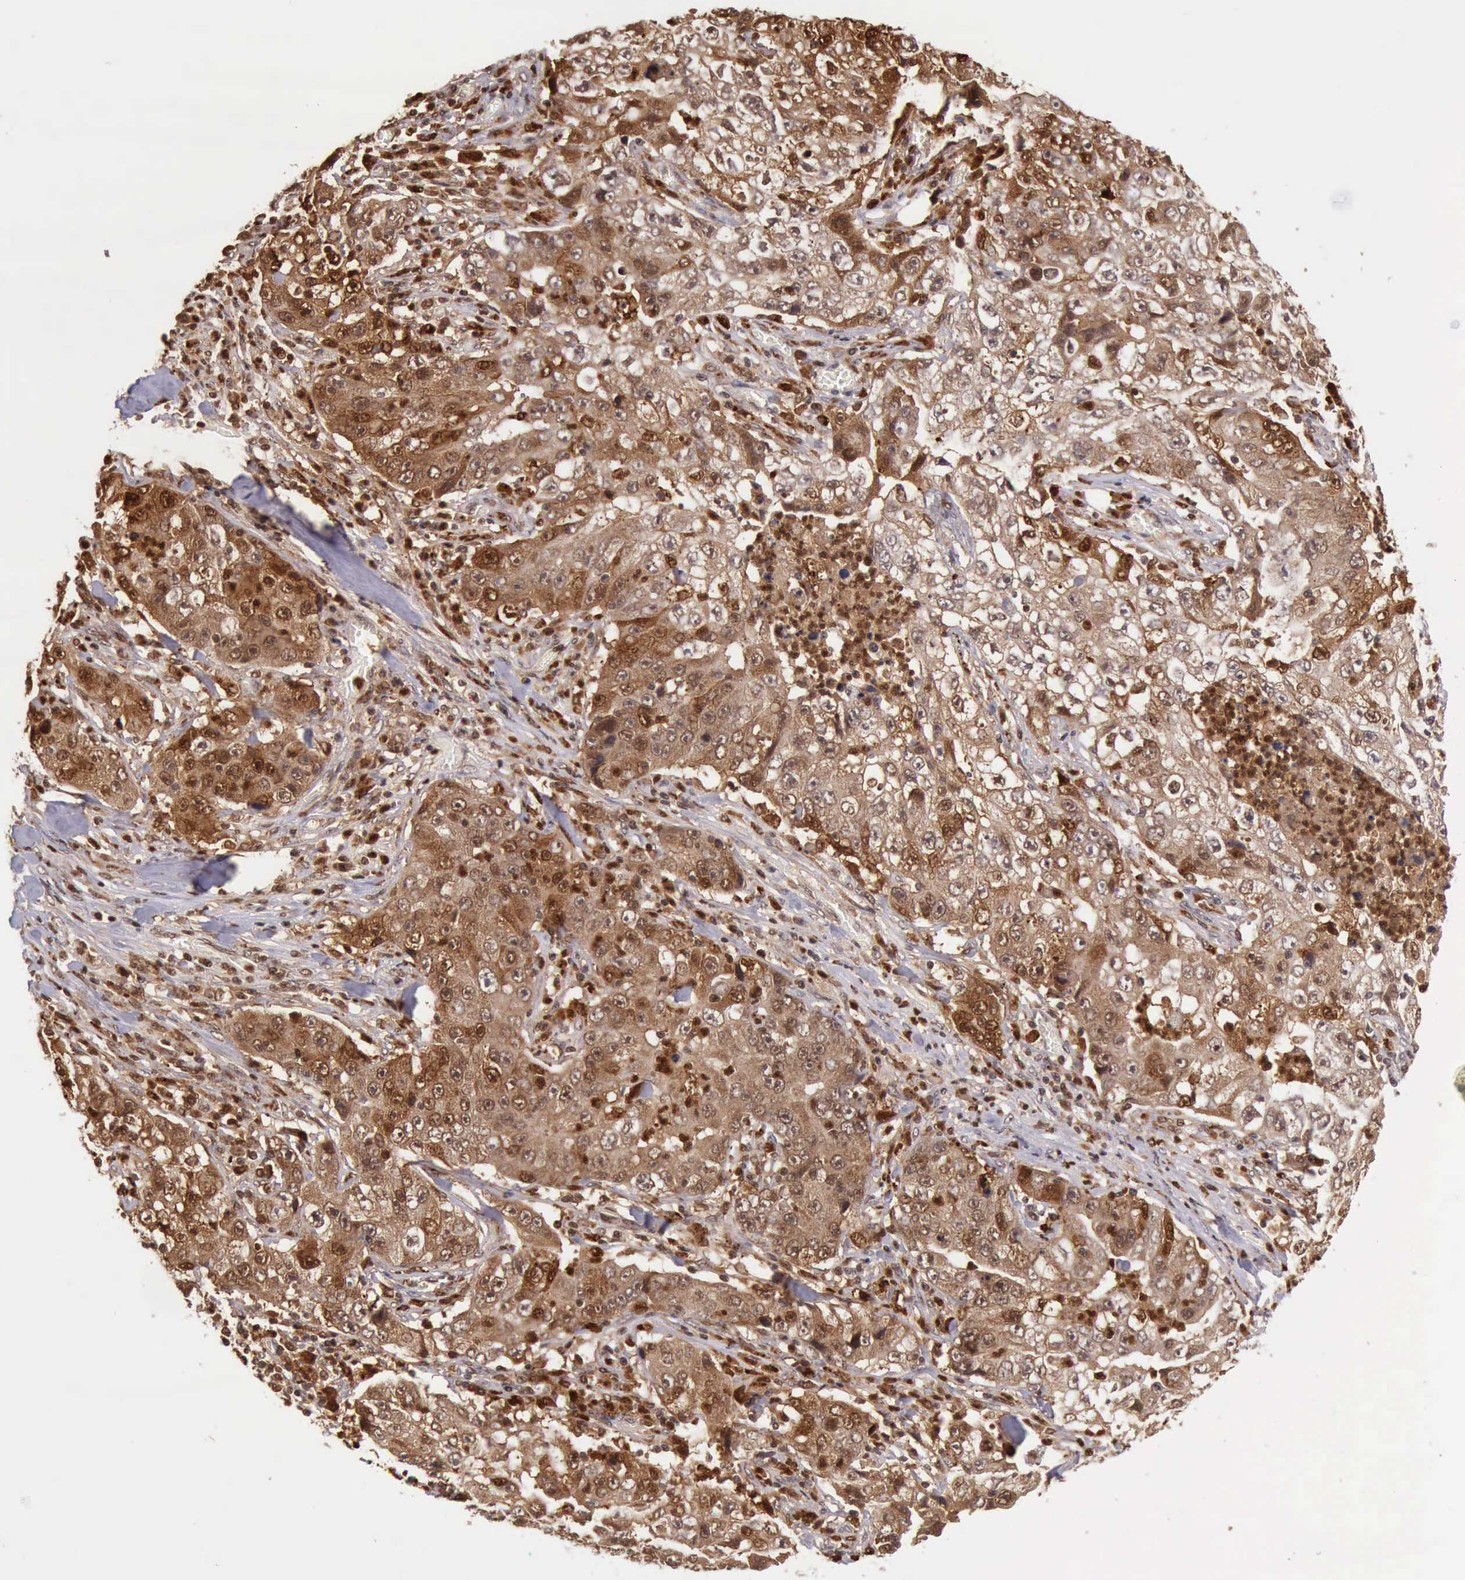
{"staining": {"intensity": "strong", "quantity": ">75%", "location": "cytoplasmic/membranous"}, "tissue": "lung cancer", "cell_type": "Tumor cells", "image_type": "cancer", "snomed": [{"axis": "morphology", "description": "Squamous cell carcinoma, NOS"}, {"axis": "topography", "description": "Lung"}], "caption": "IHC histopathology image of human lung cancer stained for a protein (brown), which displays high levels of strong cytoplasmic/membranous positivity in about >75% of tumor cells.", "gene": "CSTA", "patient": {"sex": "male", "age": 64}}